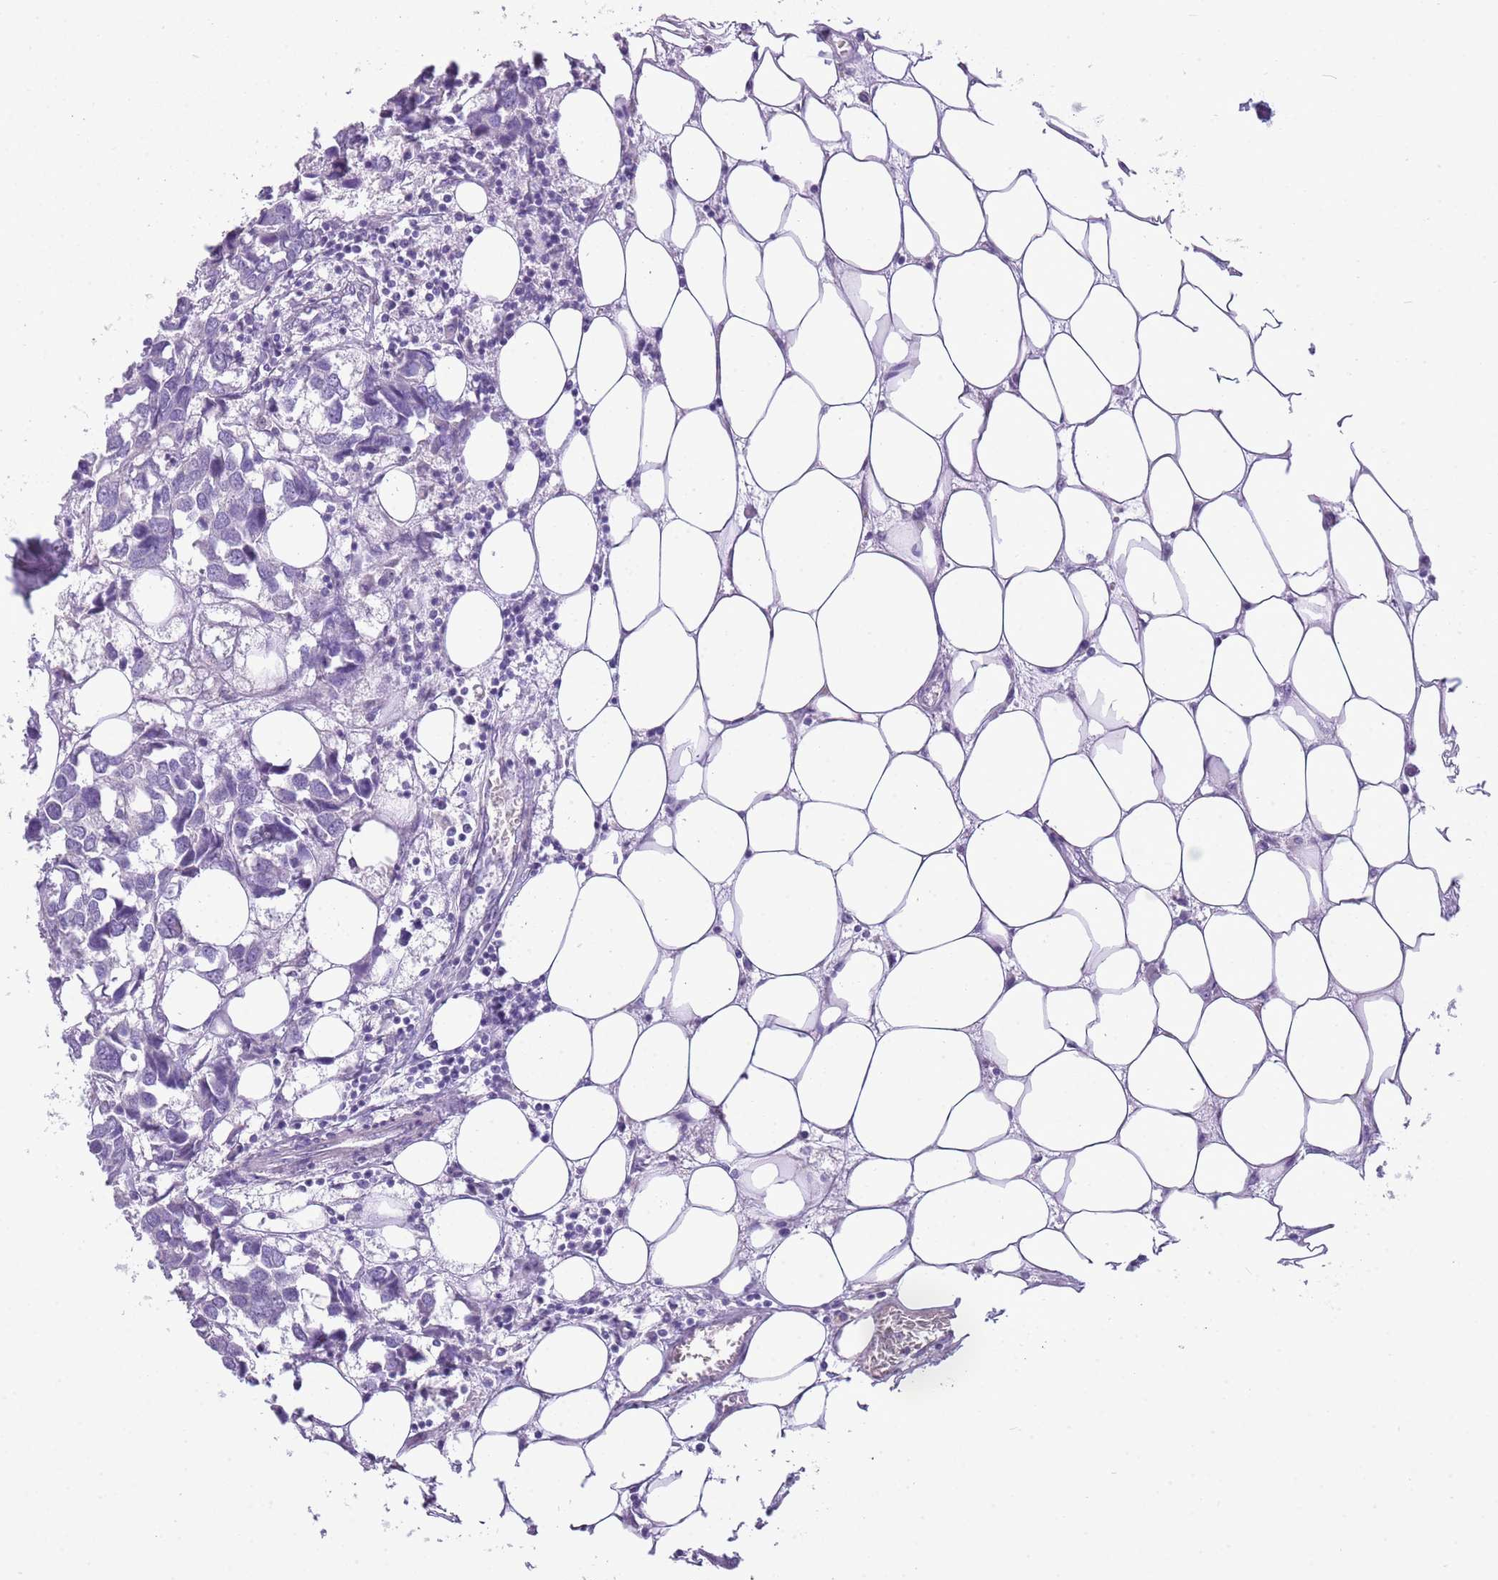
{"staining": {"intensity": "negative", "quantity": "none", "location": "none"}, "tissue": "breast cancer", "cell_type": "Tumor cells", "image_type": "cancer", "snomed": [{"axis": "morphology", "description": "Duct carcinoma"}, {"axis": "topography", "description": "Breast"}], "caption": "The immunohistochemistry (IHC) micrograph has no significant staining in tumor cells of invasive ductal carcinoma (breast) tissue.", "gene": "FAM120C", "patient": {"sex": "female", "age": 83}}